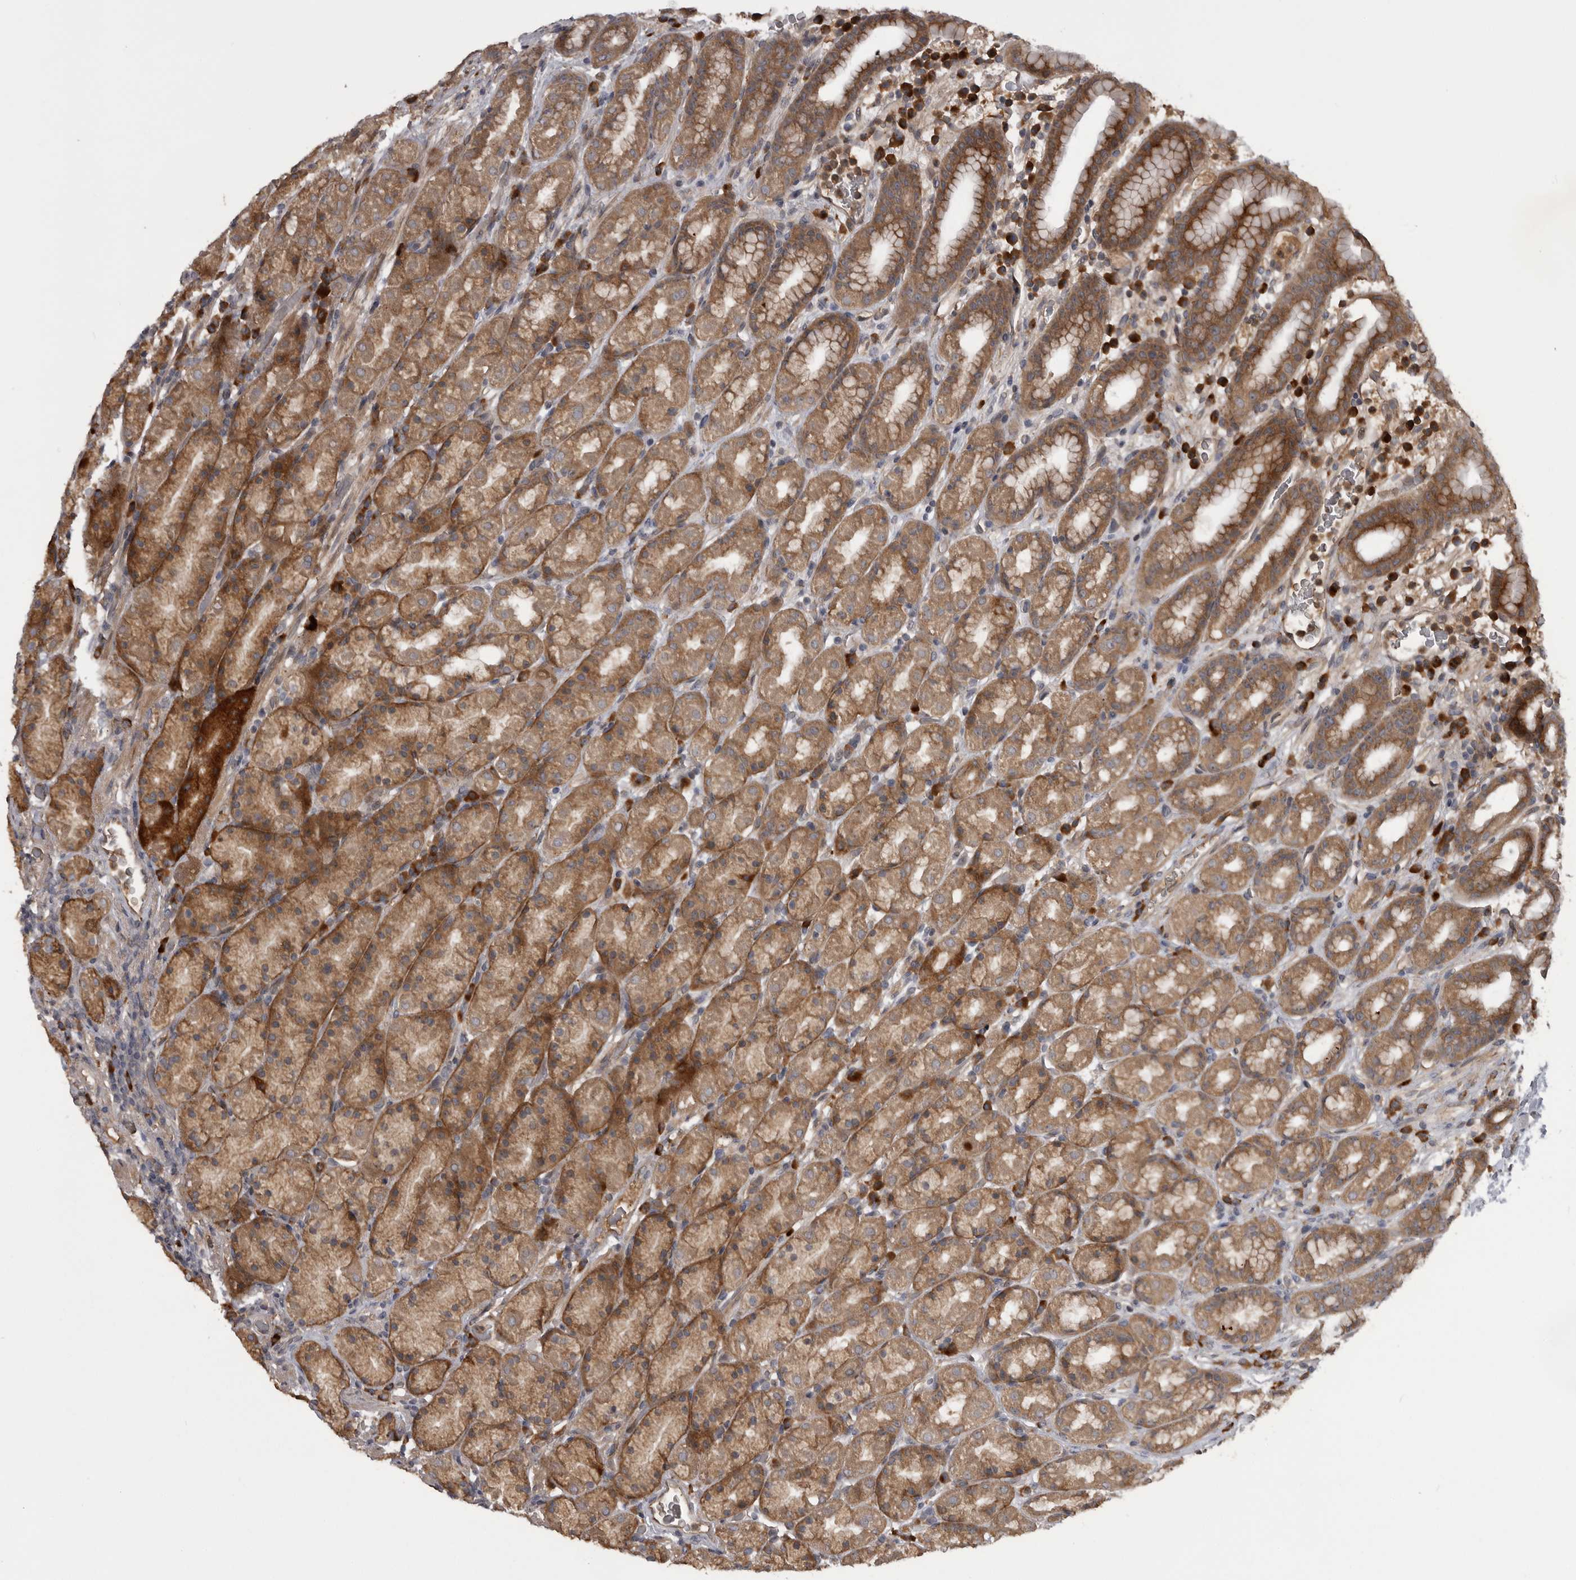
{"staining": {"intensity": "strong", "quantity": ">75%", "location": "cytoplasmic/membranous"}, "tissue": "stomach", "cell_type": "Glandular cells", "image_type": "normal", "snomed": [{"axis": "morphology", "description": "Normal tissue, NOS"}, {"axis": "topography", "description": "Stomach, upper"}], "caption": "Strong cytoplasmic/membranous expression is present in about >75% of glandular cells in unremarkable stomach.", "gene": "RAB3GAP2", "patient": {"sex": "male", "age": 68}}